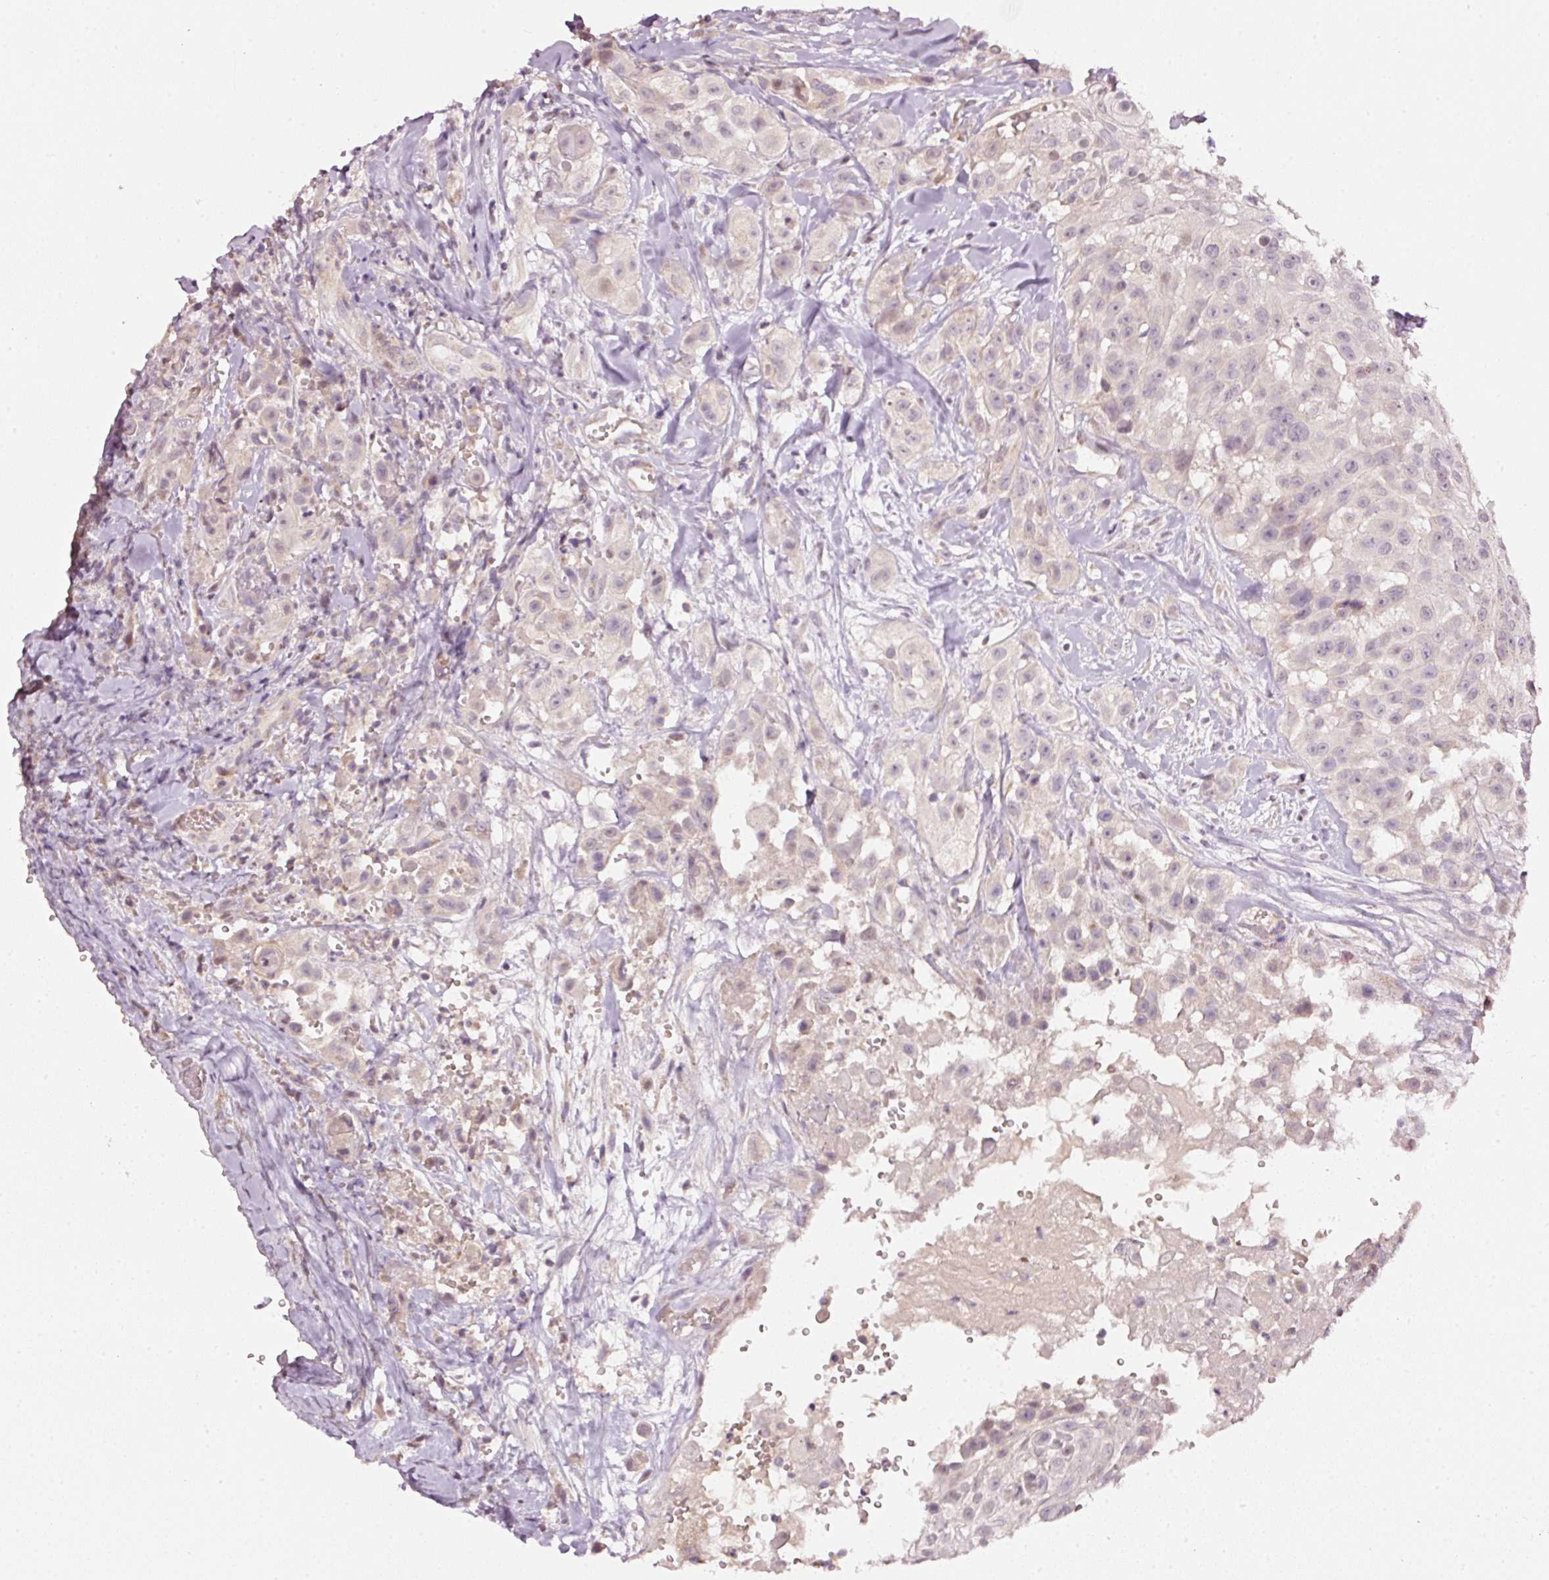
{"staining": {"intensity": "negative", "quantity": "none", "location": "none"}, "tissue": "head and neck cancer", "cell_type": "Tumor cells", "image_type": "cancer", "snomed": [{"axis": "morphology", "description": "Squamous cell carcinoma, NOS"}, {"axis": "topography", "description": "Head-Neck"}], "caption": "Tumor cells show no significant staining in head and neck squamous cell carcinoma.", "gene": "TOB2", "patient": {"sex": "male", "age": 83}}